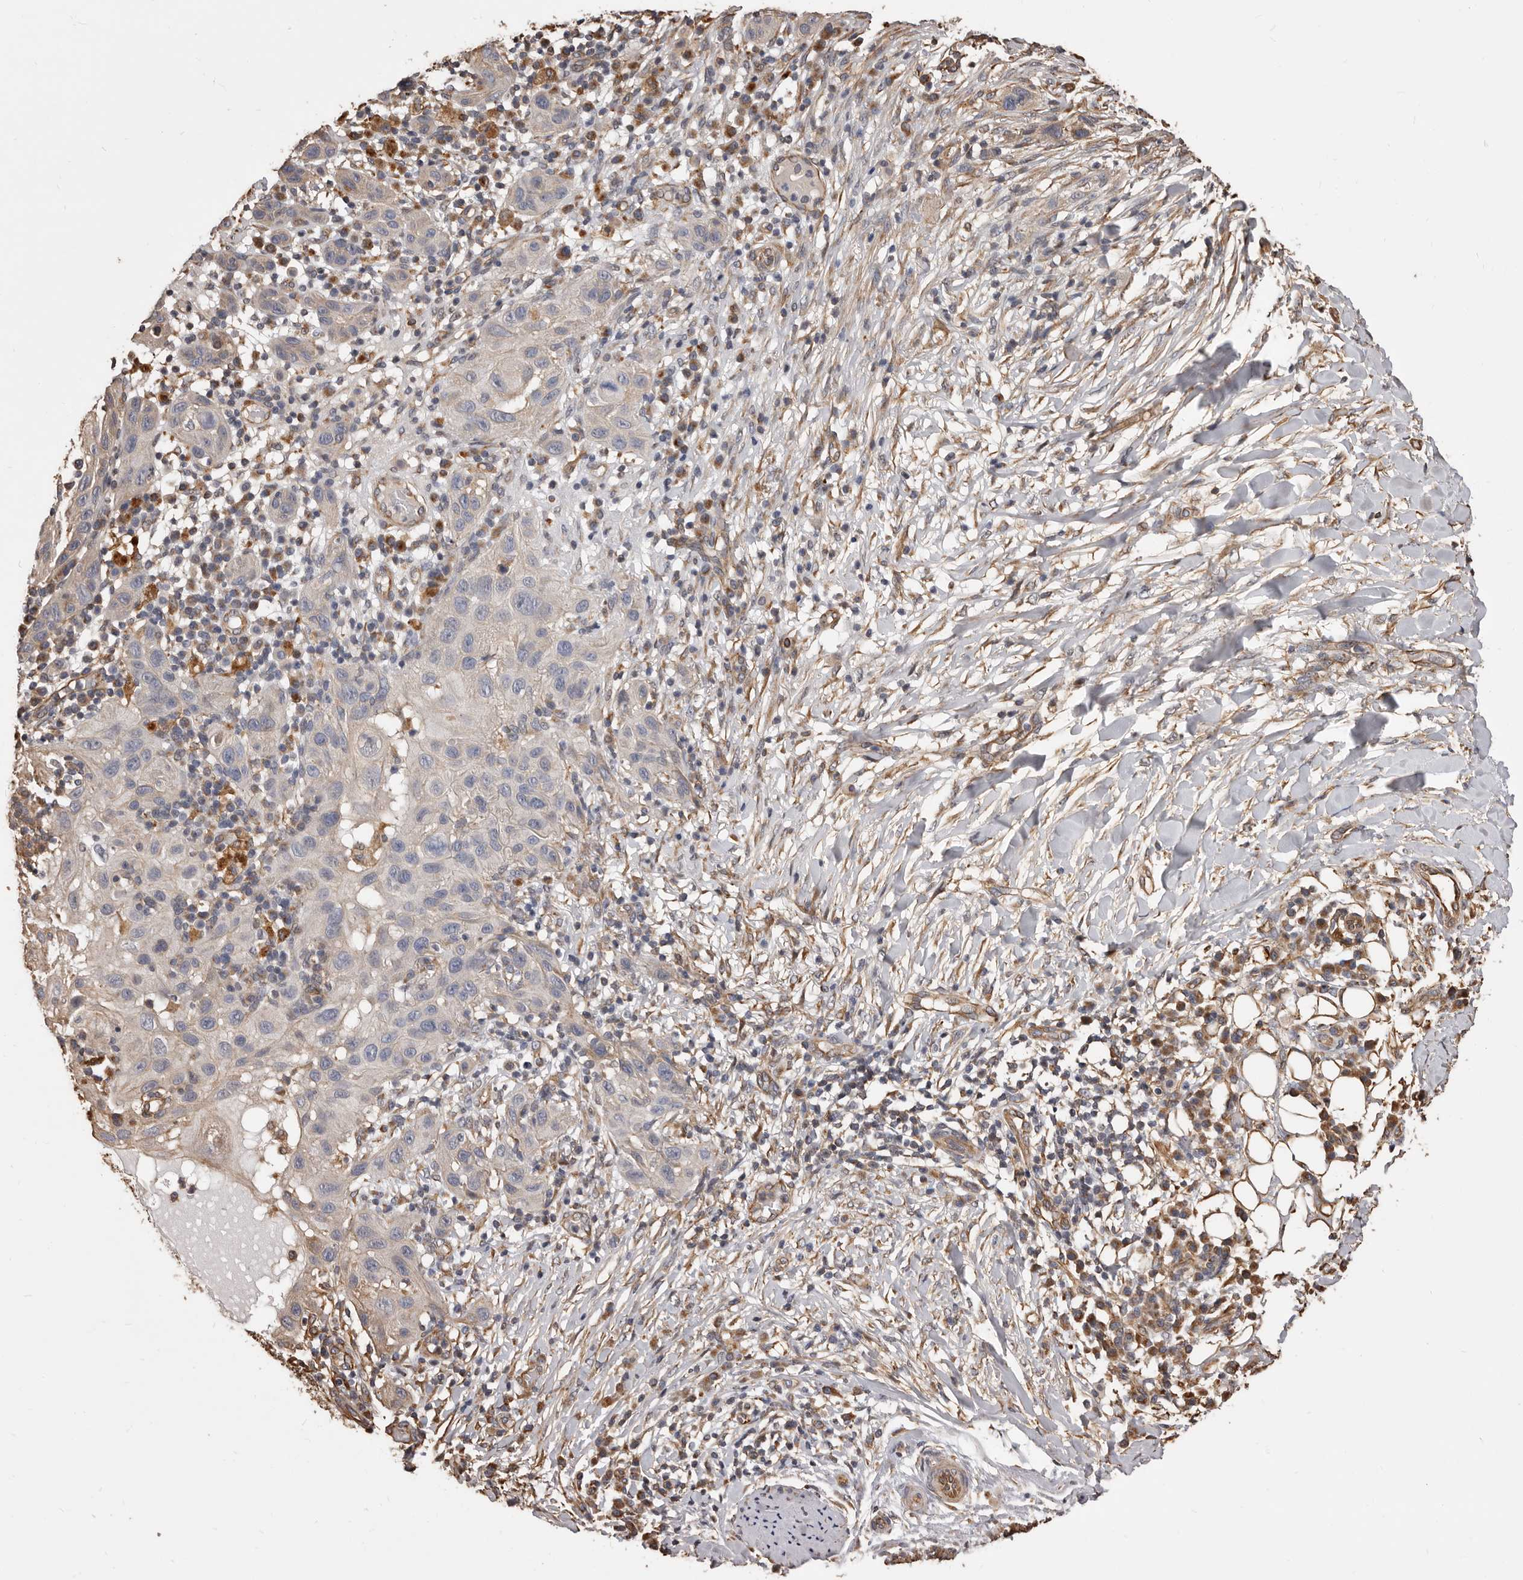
{"staining": {"intensity": "negative", "quantity": "none", "location": "none"}, "tissue": "skin cancer", "cell_type": "Tumor cells", "image_type": "cancer", "snomed": [{"axis": "morphology", "description": "Normal tissue, NOS"}, {"axis": "morphology", "description": "Squamous cell carcinoma, NOS"}, {"axis": "topography", "description": "Skin"}], "caption": "Tumor cells show no significant protein expression in skin squamous cell carcinoma.", "gene": "ALPK1", "patient": {"sex": "female", "age": 96}}